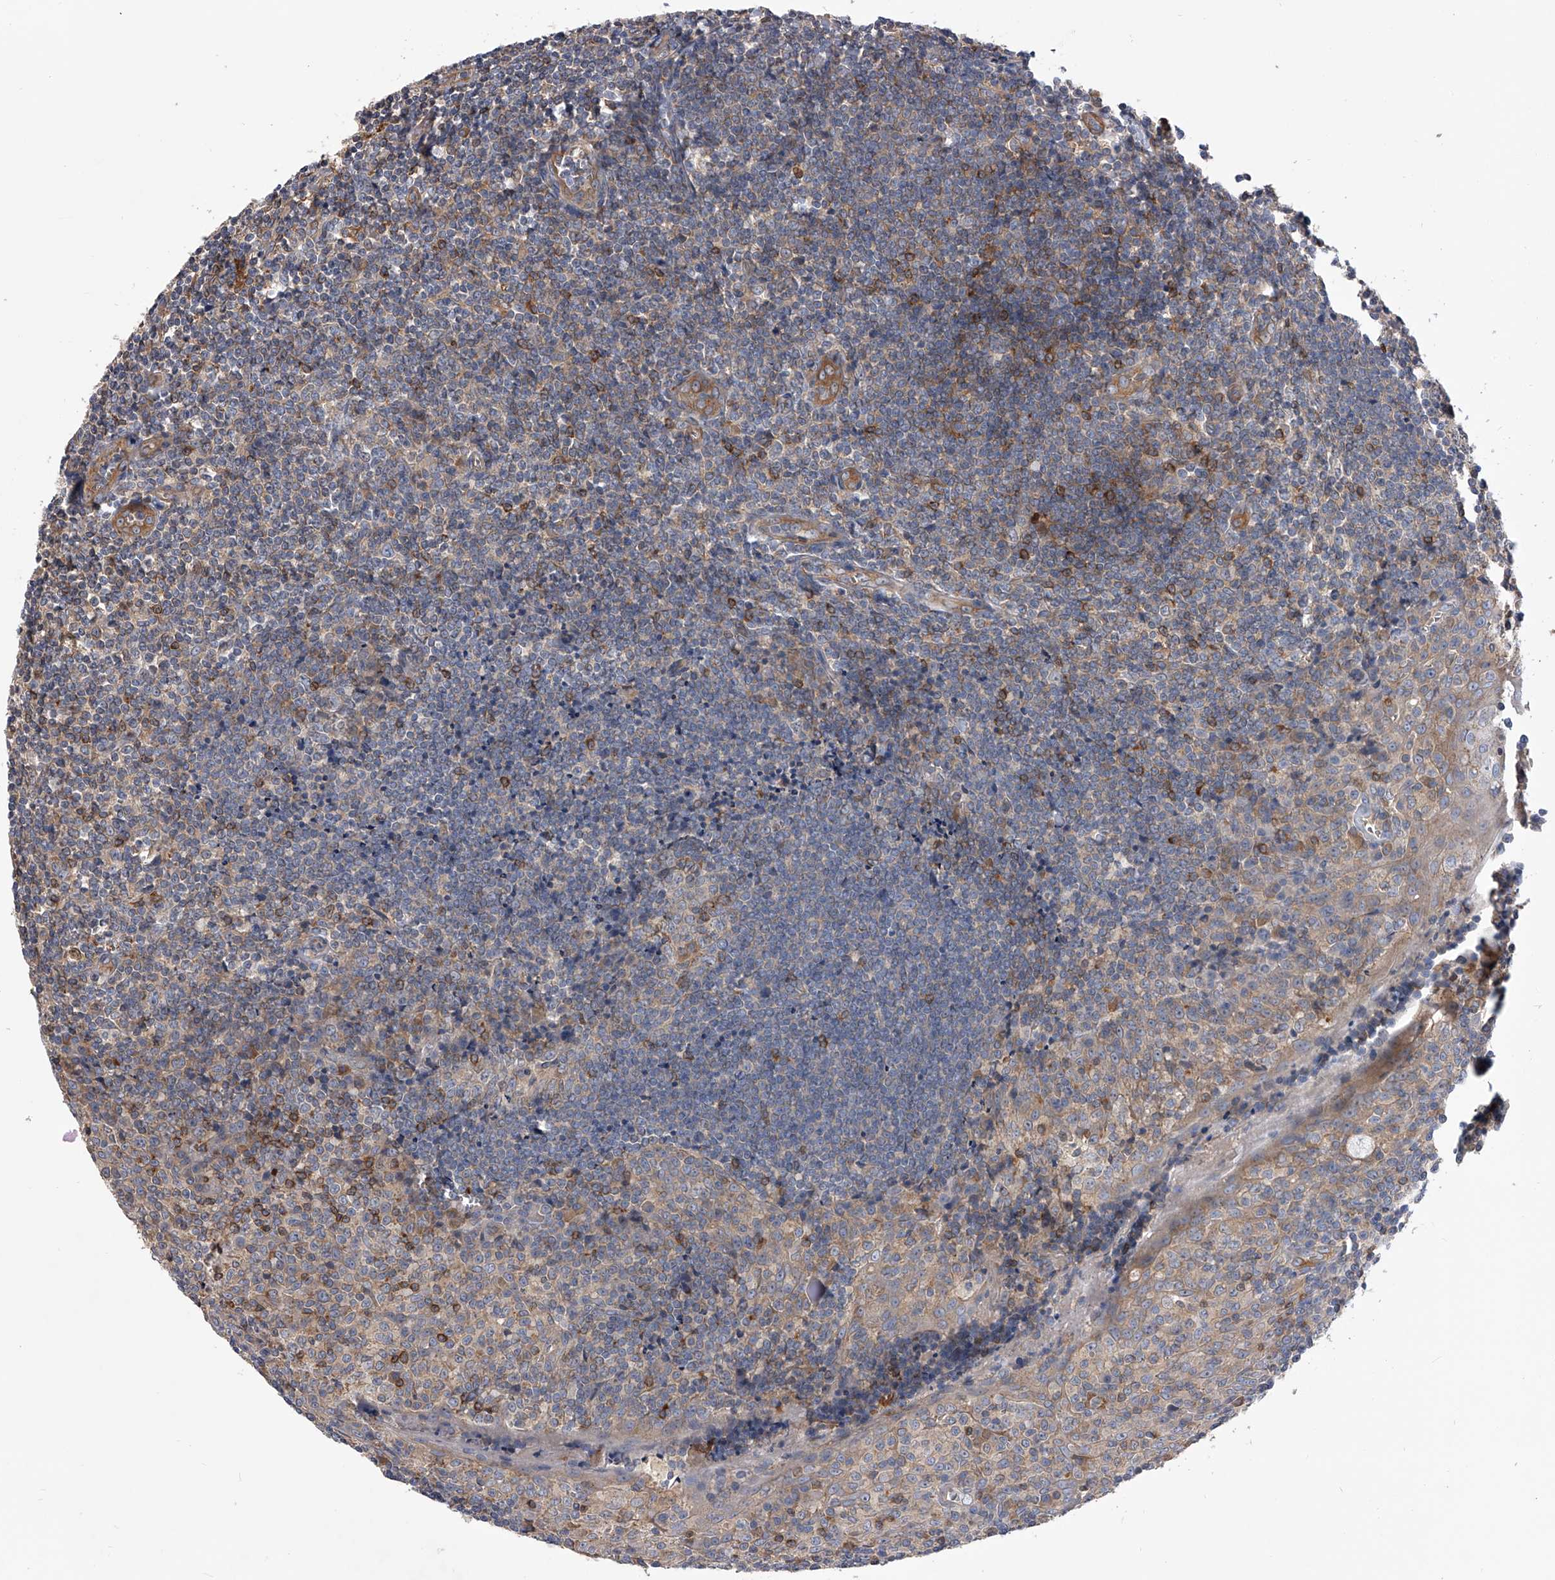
{"staining": {"intensity": "weak", "quantity": ">75%", "location": "cytoplasmic/membranous"}, "tissue": "tonsil", "cell_type": "Germinal center cells", "image_type": "normal", "snomed": [{"axis": "morphology", "description": "Normal tissue, NOS"}, {"axis": "topography", "description": "Tonsil"}], "caption": "Benign tonsil shows weak cytoplasmic/membranous expression in about >75% of germinal center cells The staining was performed using DAB to visualize the protein expression in brown, while the nuclei were stained in blue with hematoxylin (Magnification: 20x)..", "gene": "CUL7", "patient": {"sex": "male", "age": 27}}